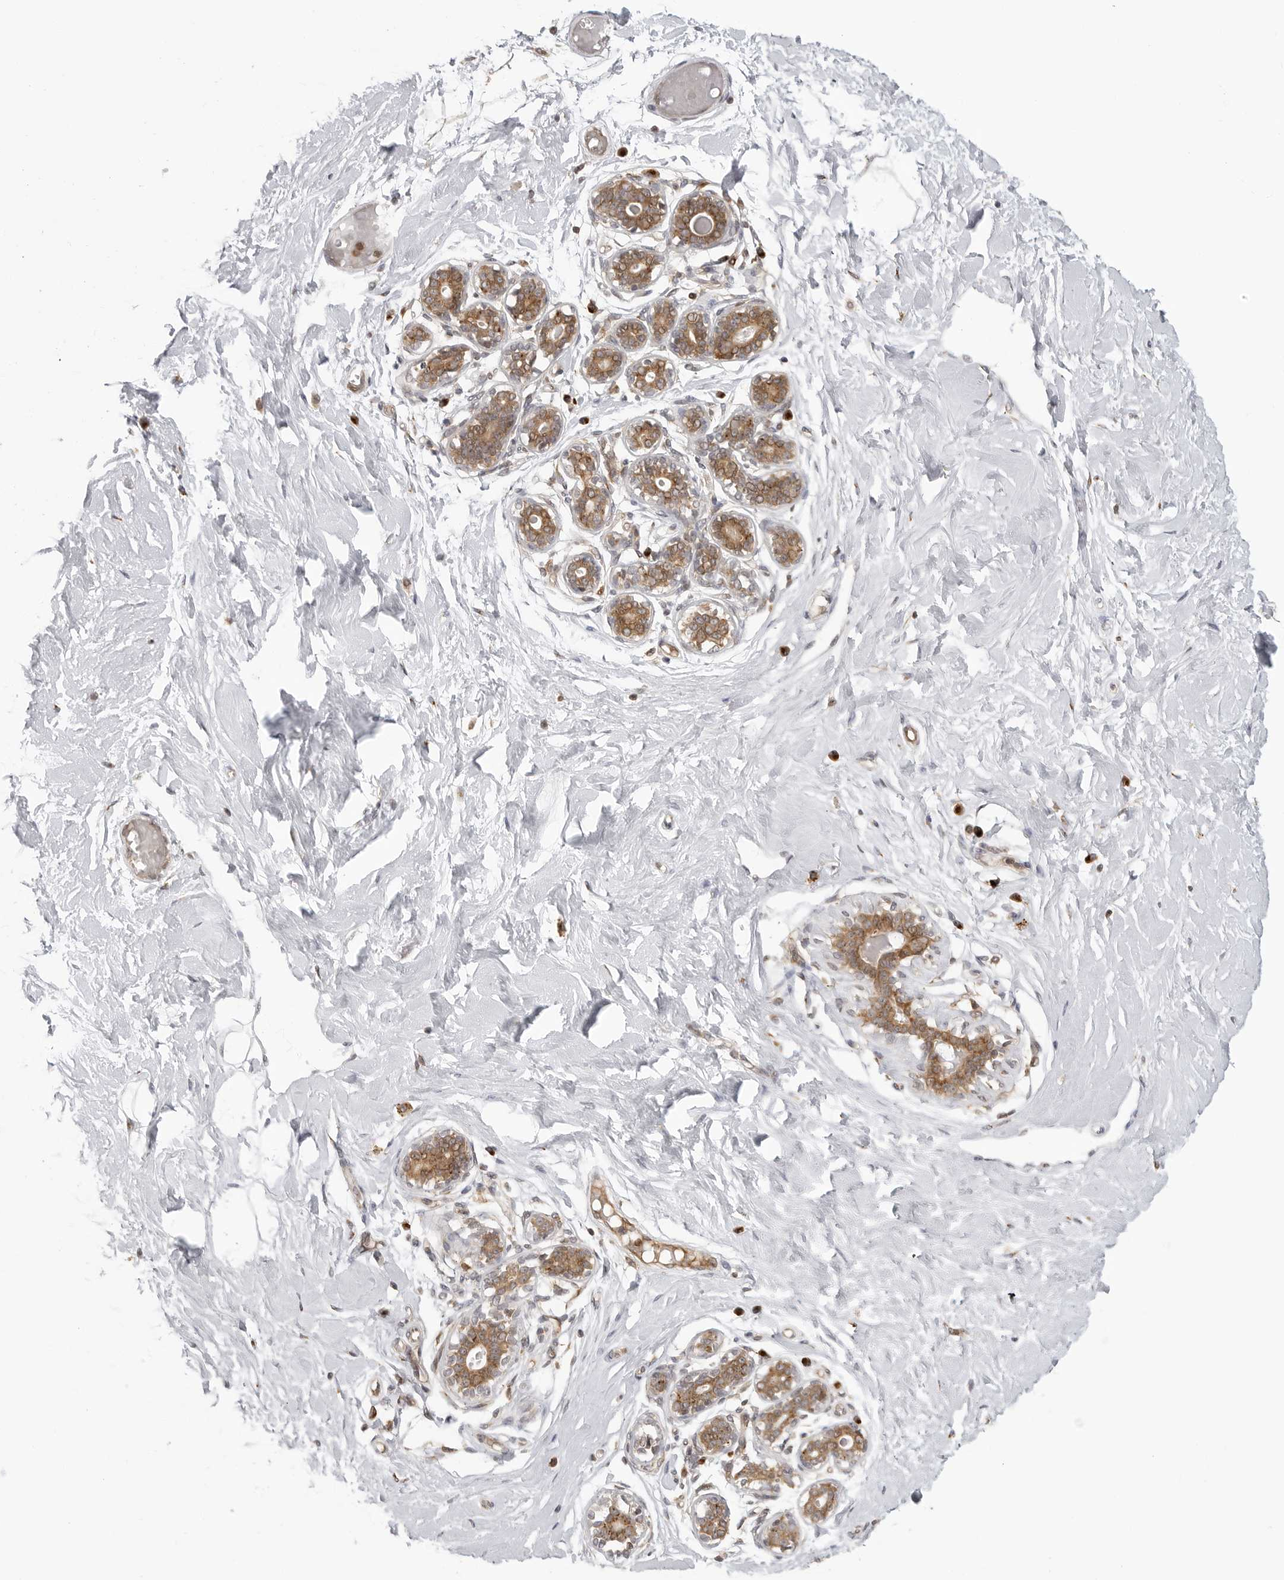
{"staining": {"intensity": "negative", "quantity": "none", "location": "none"}, "tissue": "breast", "cell_type": "Adipocytes", "image_type": "normal", "snomed": [{"axis": "morphology", "description": "Normal tissue, NOS"}, {"axis": "morphology", "description": "Adenoma, NOS"}, {"axis": "topography", "description": "Breast"}], "caption": "Immunohistochemical staining of normal human breast exhibits no significant expression in adipocytes.", "gene": "COPA", "patient": {"sex": "female", "age": 23}}